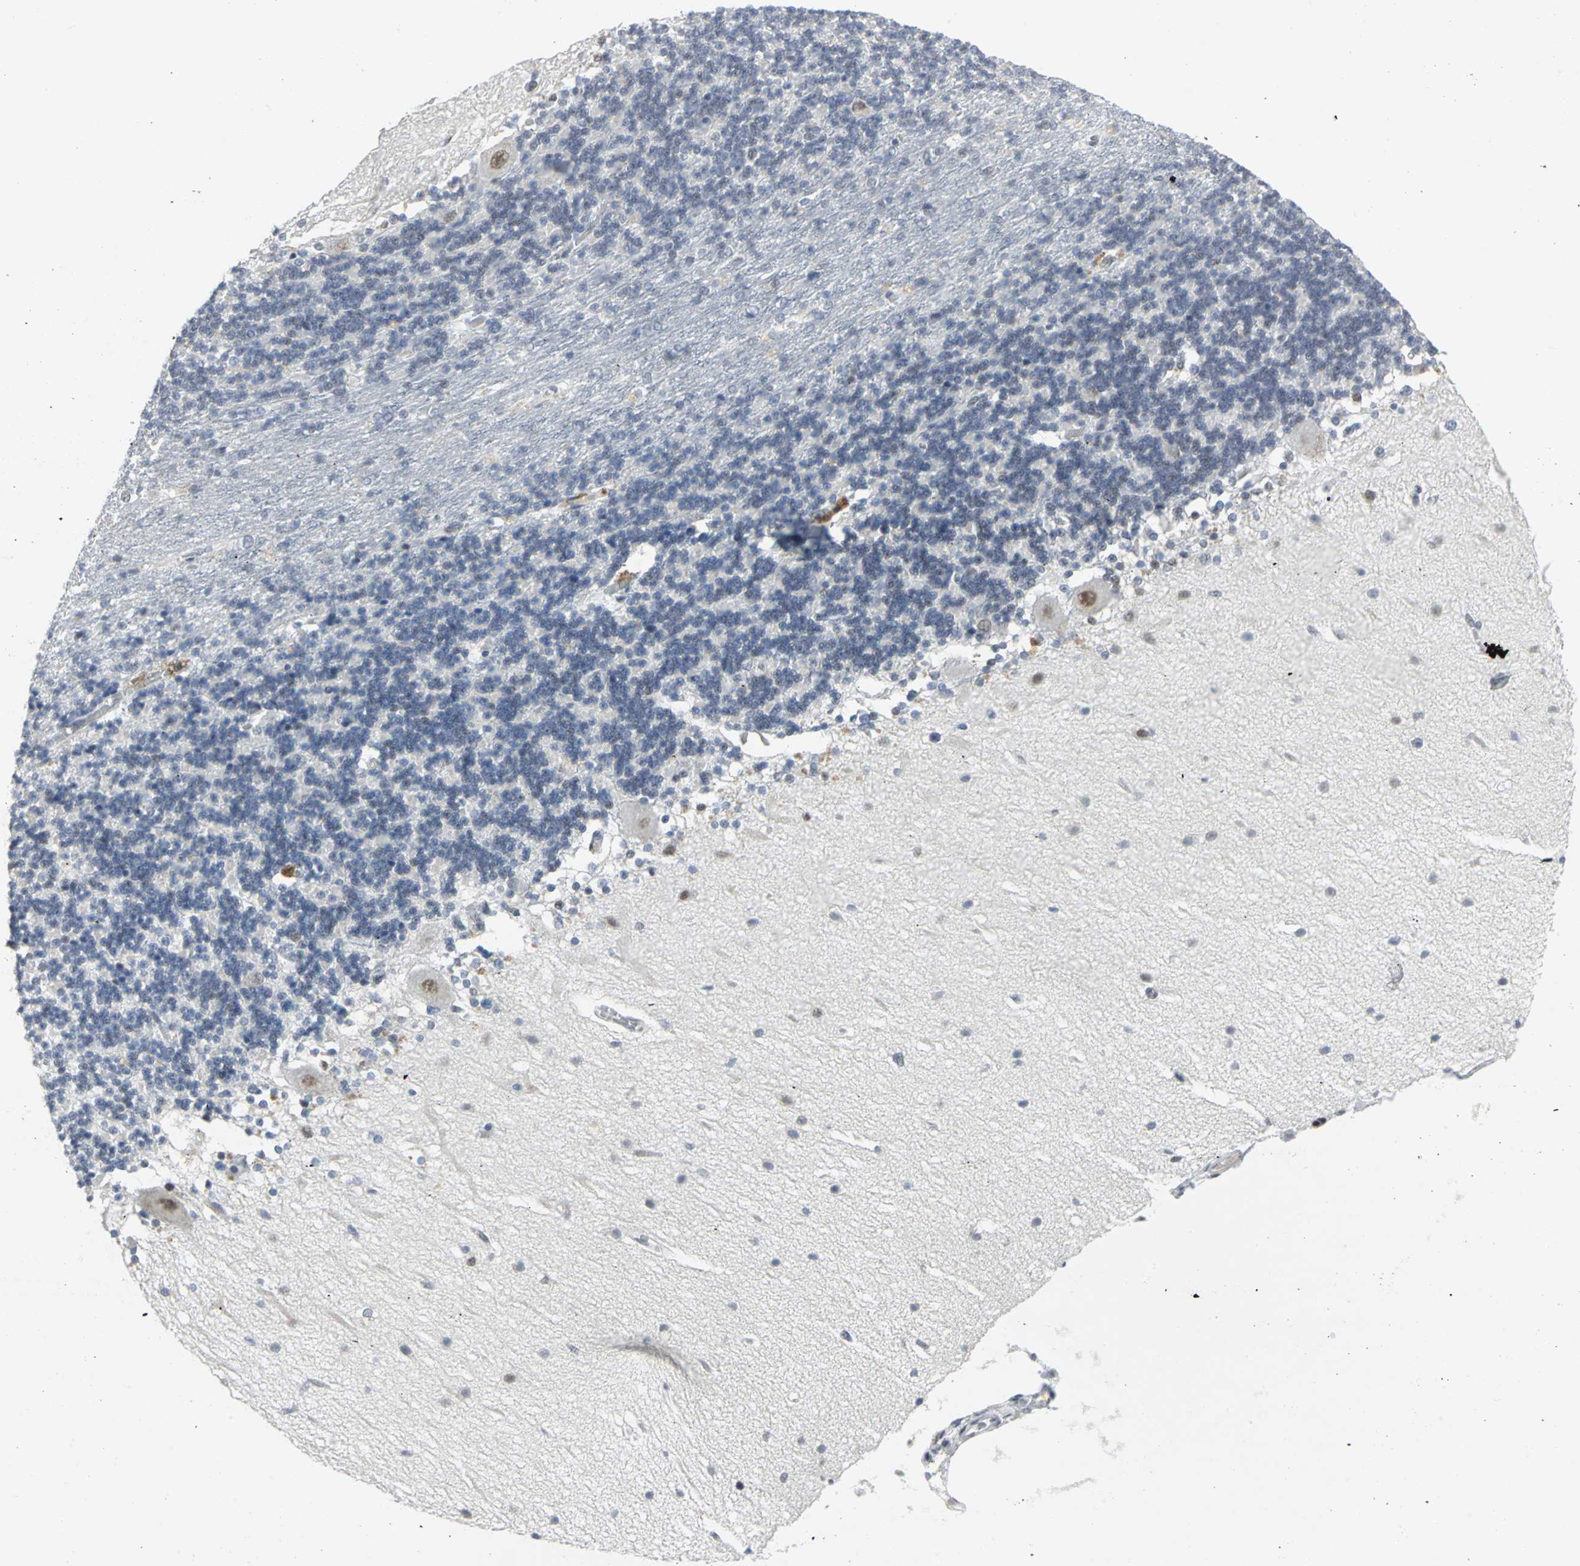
{"staining": {"intensity": "weak", "quantity": "<25%", "location": "nuclear"}, "tissue": "cerebellum", "cell_type": "Cells in granular layer", "image_type": "normal", "snomed": [{"axis": "morphology", "description": "Normal tissue, NOS"}, {"axis": "topography", "description": "Cerebellum"}], "caption": "The image reveals no staining of cells in granular layer in normal cerebellum.", "gene": "RPA1", "patient": {"sex": "female", "age": 54}}